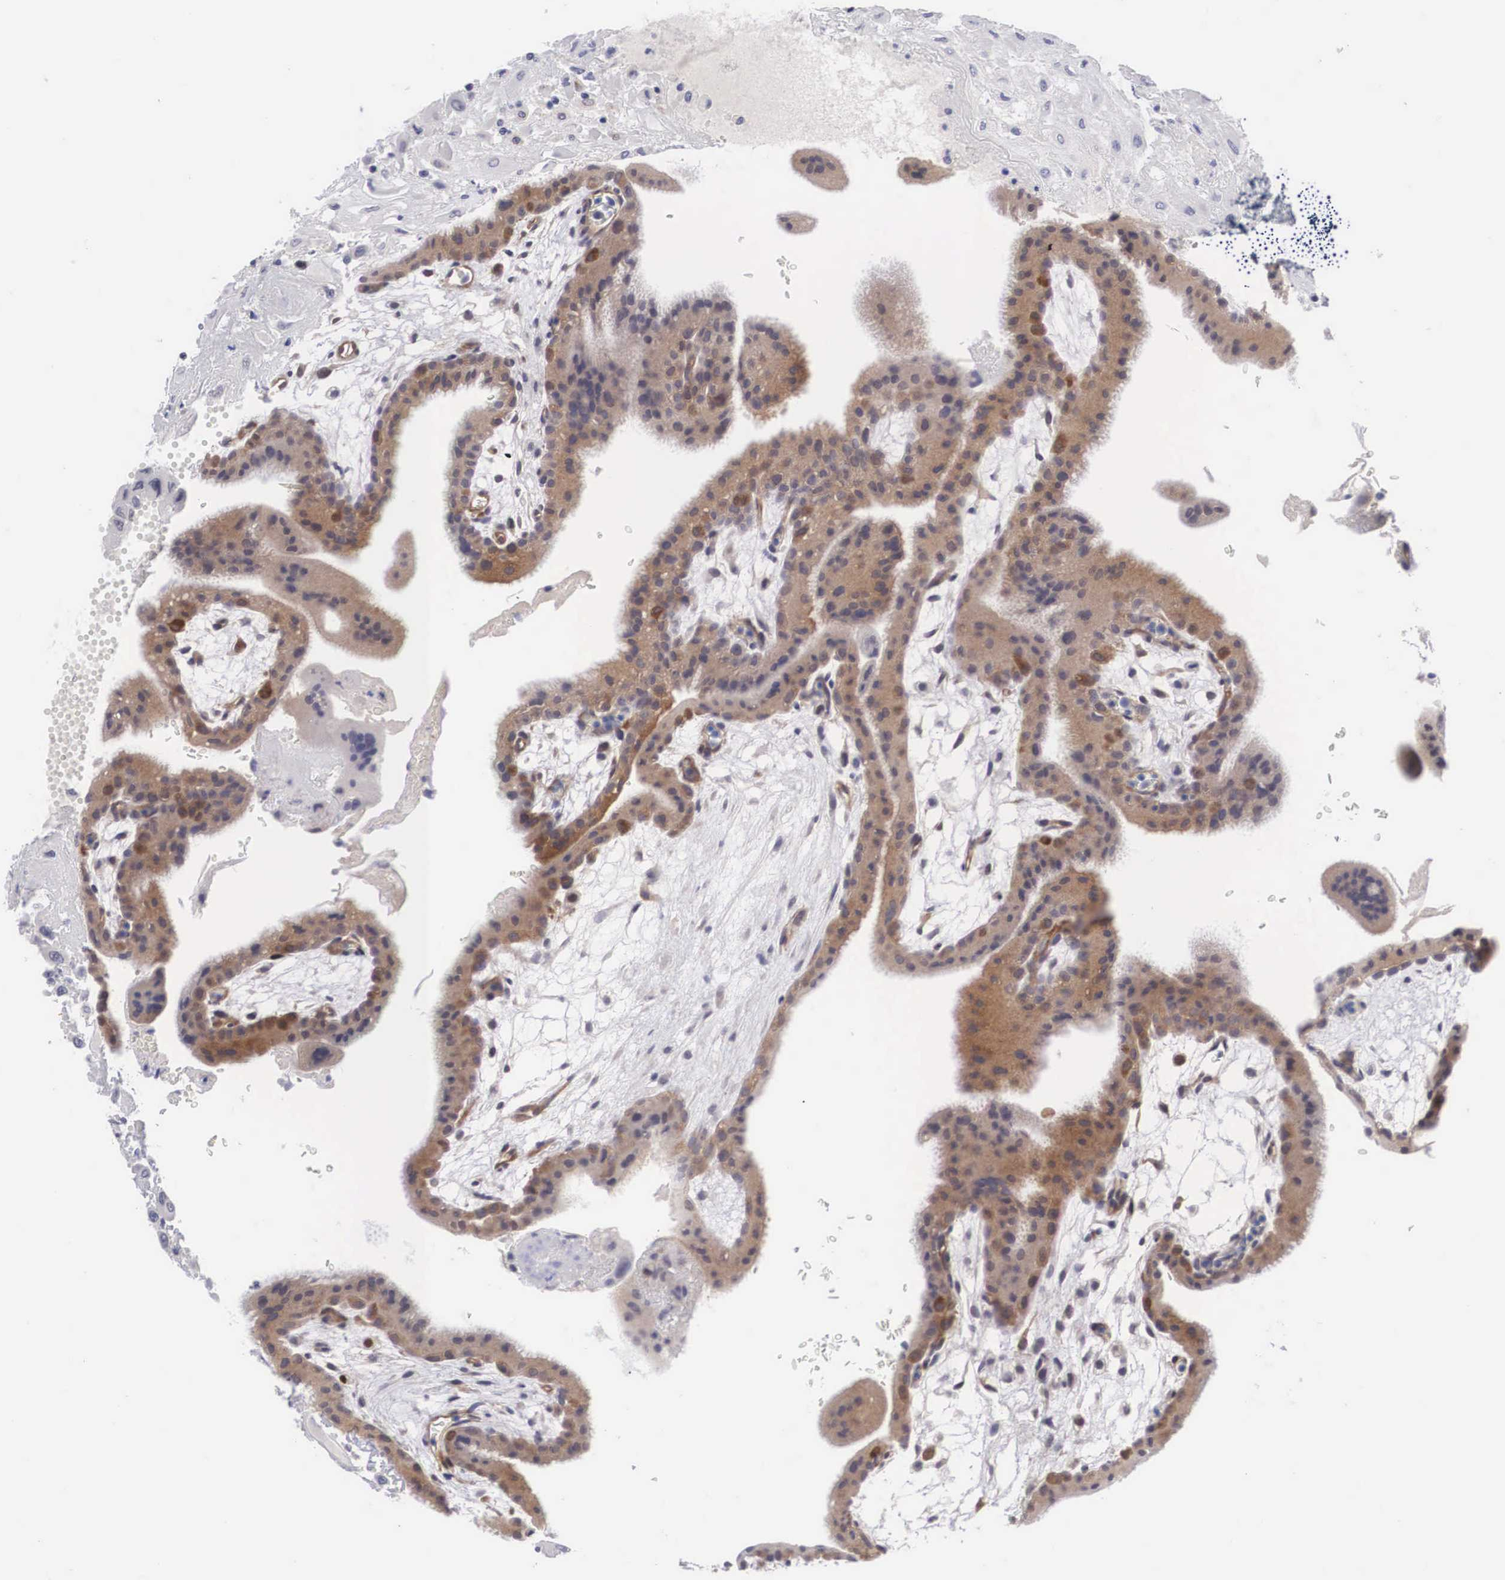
{"staining": {"intensity": "moderate", "quantity": "25%-75%", "location": "cytoplasmic/membranous"}, "tissue": "placenta", "cell_type": "Decidual cells", "image_type": "normal", "snomed": [{"axis": "morphology", "description": "Normal tissue, NOS"}, {"axis": "topography", "description": "Placenta"}], "caption": "About 25%-75% of decidual cells in normal placenta display moderate cytoplasmic/membranous protein staining as visualized by brown immunohistochemical staining.", "gene": "MAST4", "patient": {"sex": "female", "age": 35}}